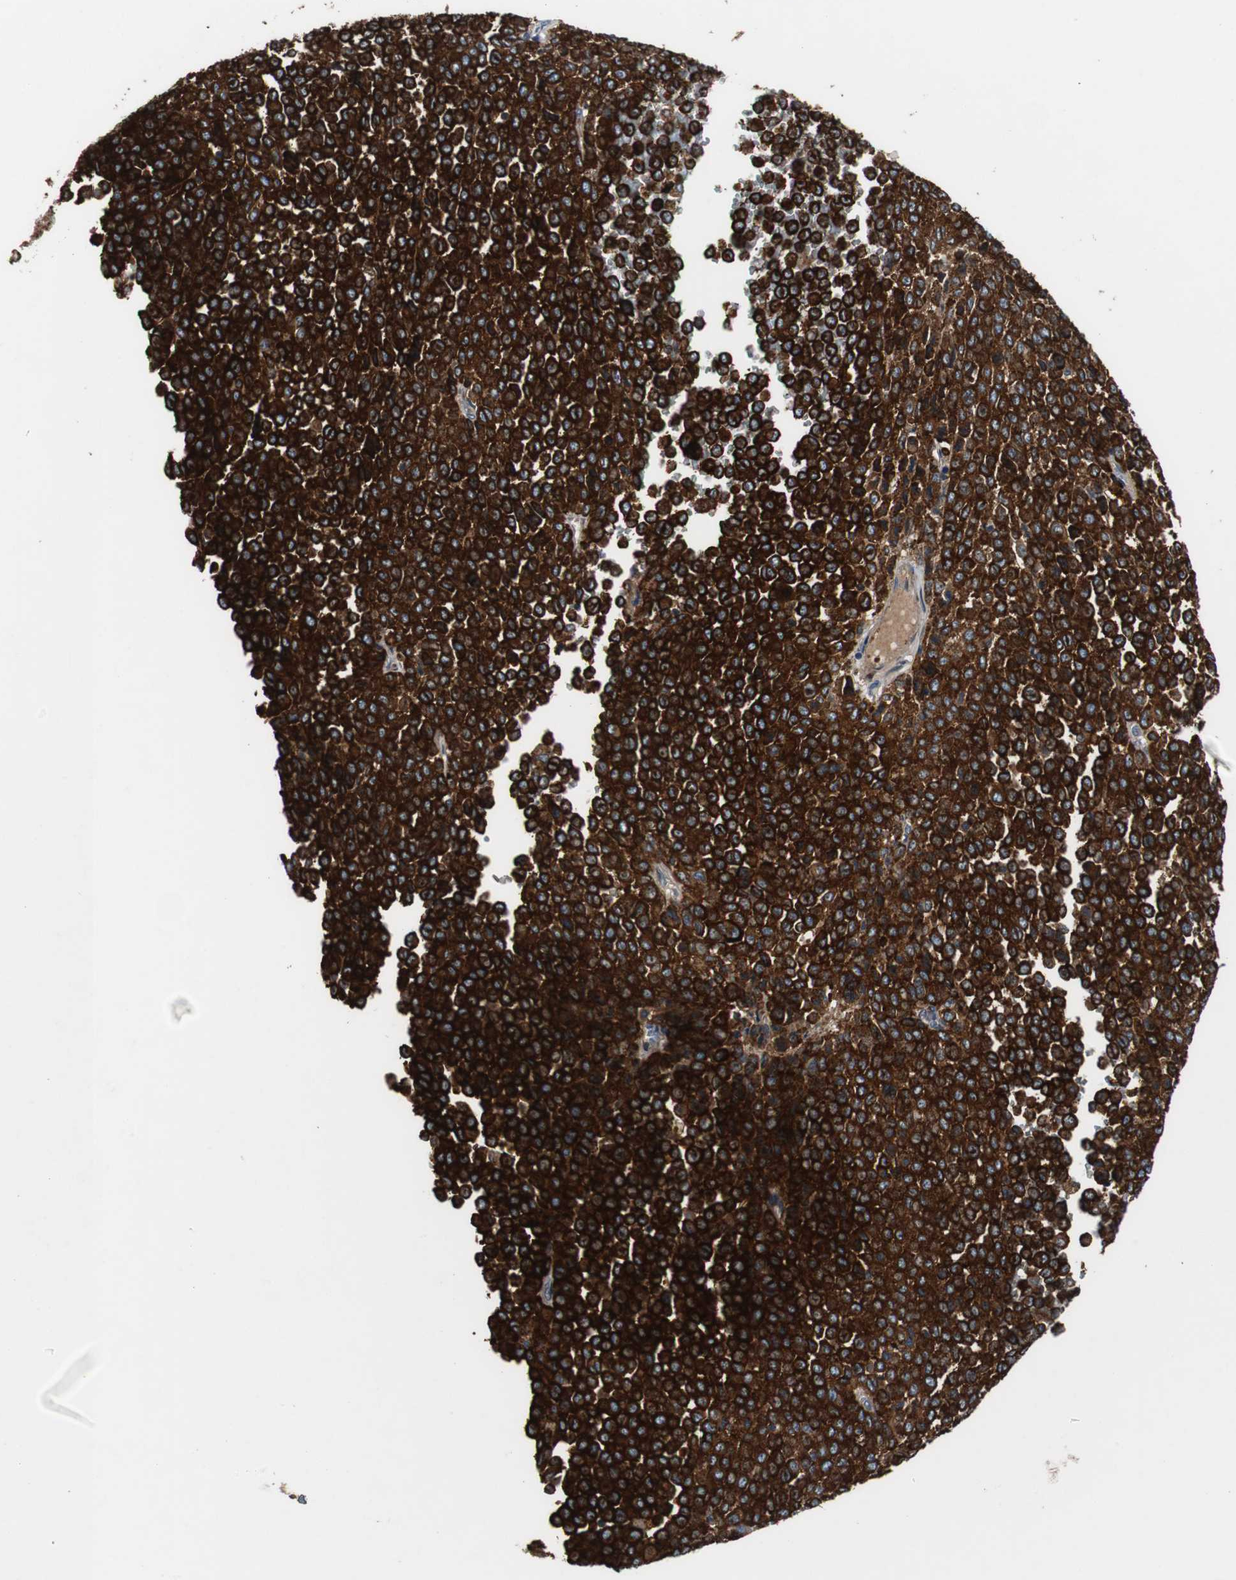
{"staining": {"intensity": "strong", "quantity": ">75%", "location": "cytoplasmic/membranous"}, "tissue": "melanoma", "cell_type": "Tumor cells", "image_type": "cancer", "snomed": [{"axis": "morphology", "description": "Malignant melanoma, Metastatic site"}, {"axis": "topography", "description": "Pancreas"}], "caption": "Human malignant melanoma (metastatic site) stained with a brown dye demonstrates strong cytoplasmic/membranous positive expression in about >75% of tumor cells.", "gene": "SORT1", "patient": {"sex": "female", "age": 30}}